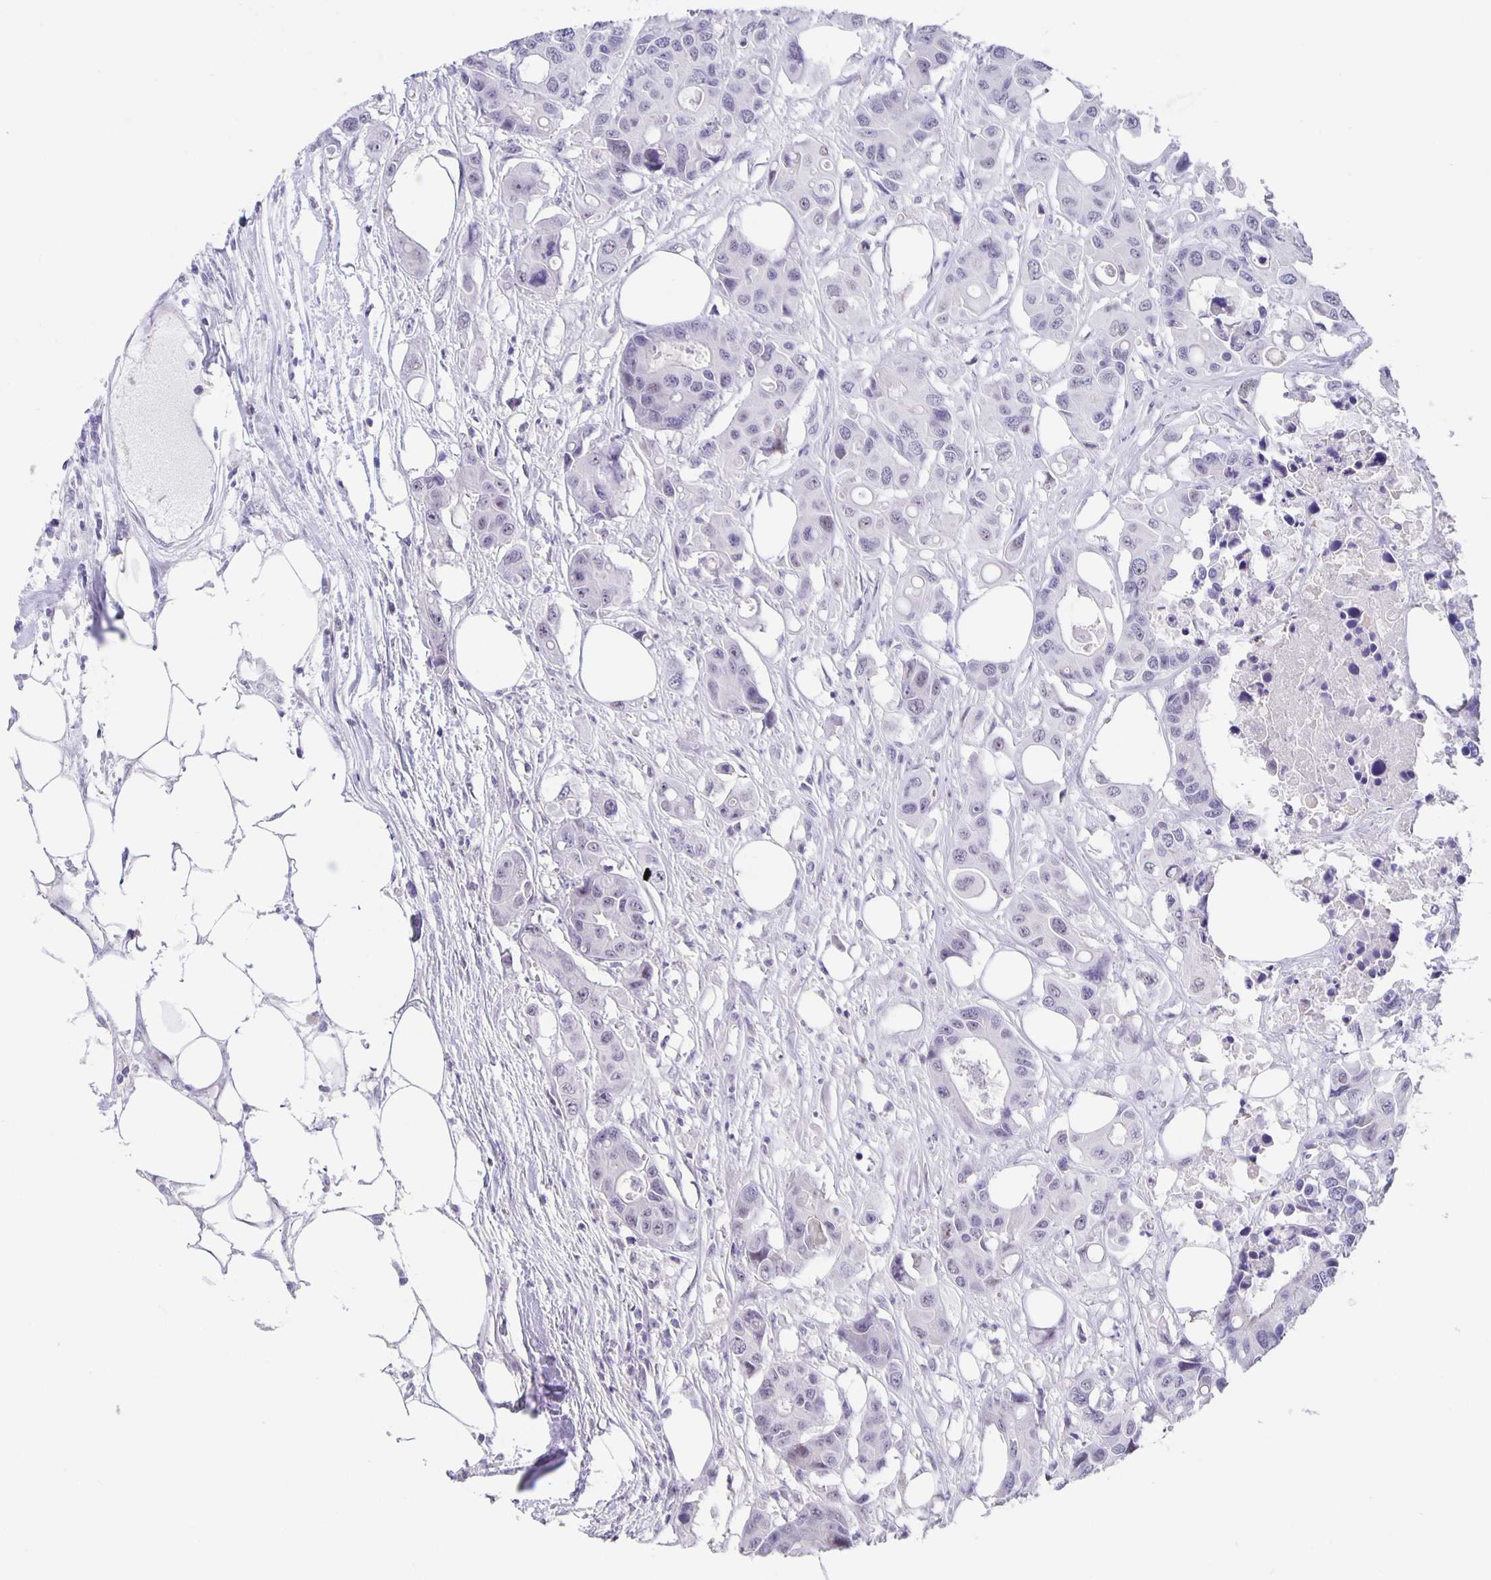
{"staining": {"intensity": "negative", "quantity": "none", "location": "none"}, "tissue": "colorectal cancer", "cell_type": "Tumor cells", "image_type": "cancer", "snomed": [{"axis": "morphology", "description": "Adenocarcinoma, NOS"}, {"axis": "topography", "description": "Colon"}], "caption": "A micrograph of human colorectal cancer is negative for staining in tumor cells.", "gene": "PHRF1", "patient": {"sex": "male", "age": 77}}